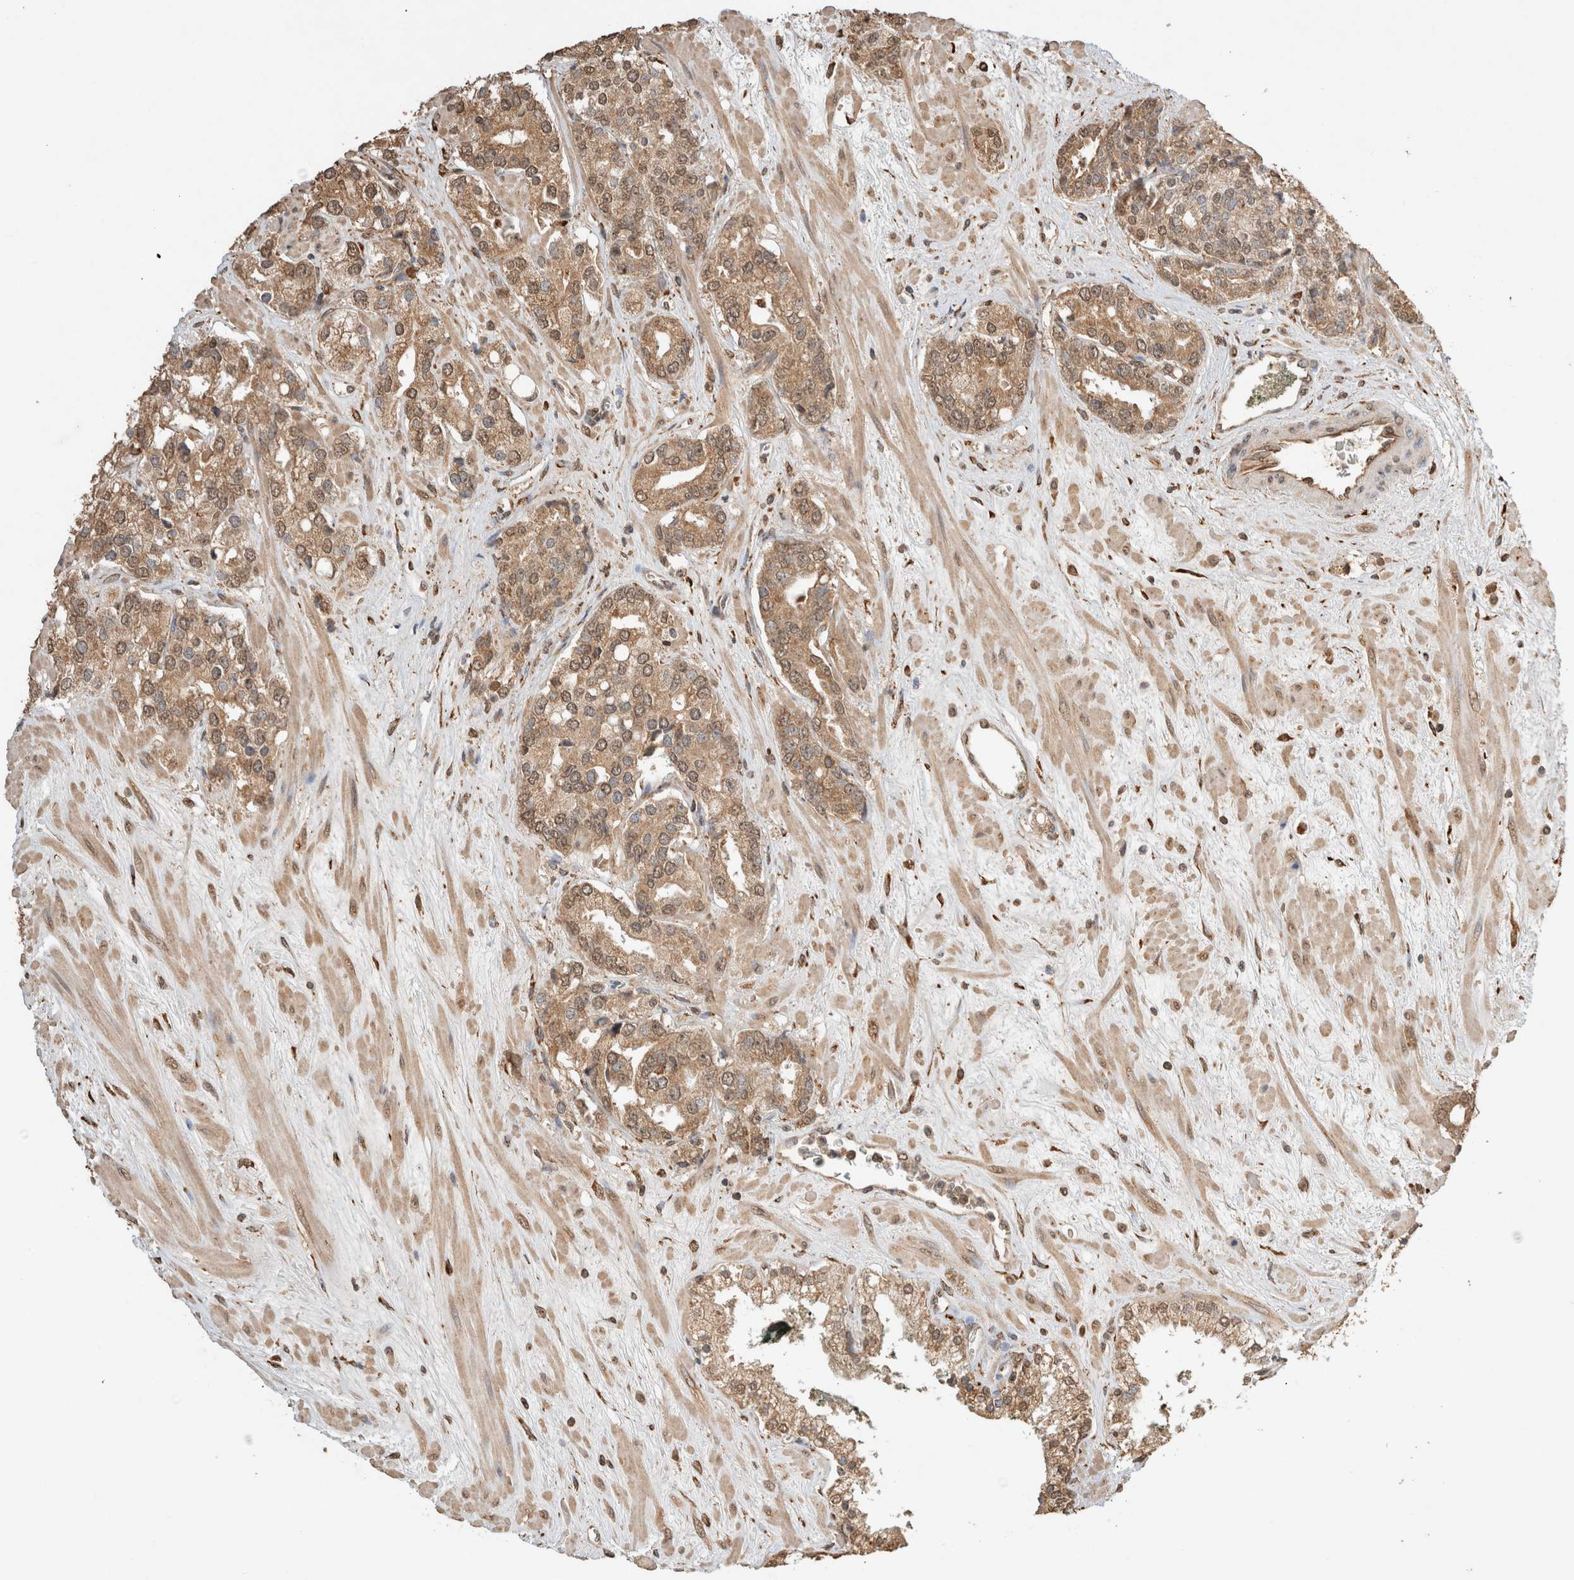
{"staining": {"intensity": "moderate", "quantity": ">75%", "location": "cytoplasmic/membranous,nuclear"}, "tissue": "prostate cancer", "cell_type": "Tumor cells", "image_type": "cancer", "snomed": [{"axis": "morphology", "description": "Adenocarcinoma, High grade"}, {"axis": "topography", "description": "Prostate"}], "caption": "High-power microscopy captured an IHC histopathology image of prostate cancer (adenocarcinoma (high-grade)), revealing moderate cytoplasmic/membranous and nuclear positivity in approximately >75% of tumor cells.", "gene": "ERAP1", "patient": {"sex": "male", "age": 71}}